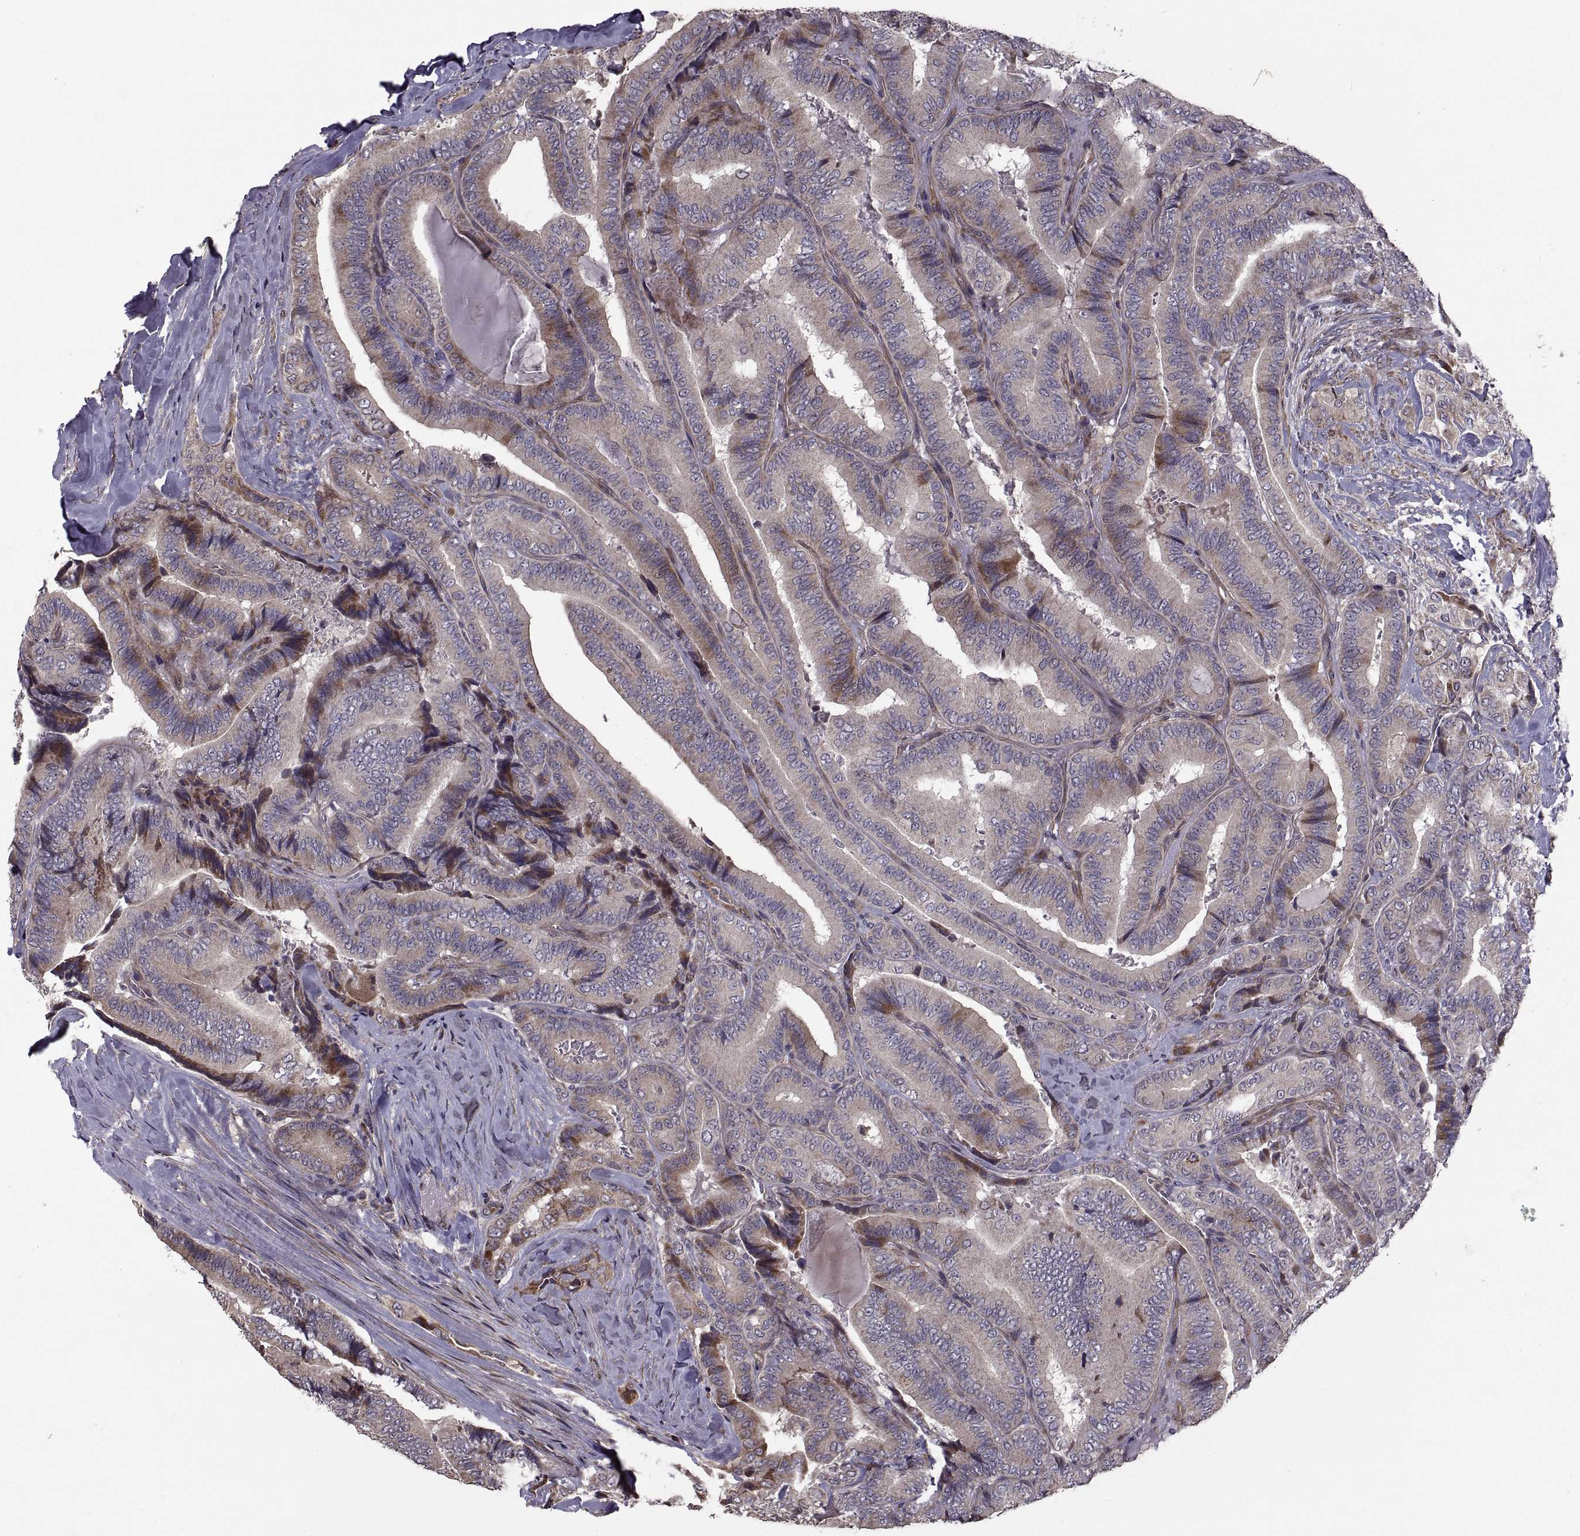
{"staining": {"intensity": "moderate", "quantity": "<25%", "location": "cytoplasmic/membranous"}, "tissue": "thyroid cancer", "cell_type": "Tumor cells", "image_type": "cancer", "snomed": [{"axis": "morphology", "description": "Papillary adenocarcinoma, NOS"}, {"axis": "topography", "description": "Thyroid gland"}], "caption": "An immunohistochemistry (IHC) histopathology image of neoplastic tissue is shown. Protein staining in brown shows moderate cytoplasmic/membranous positivity in thyroid papillary adenocarcinoma within tumor cells. (brown staining indicates protein expression, while blue staining denotes nuclei).", "gene": "PMM2", "patient": {"sex": "male", "age": 61}}